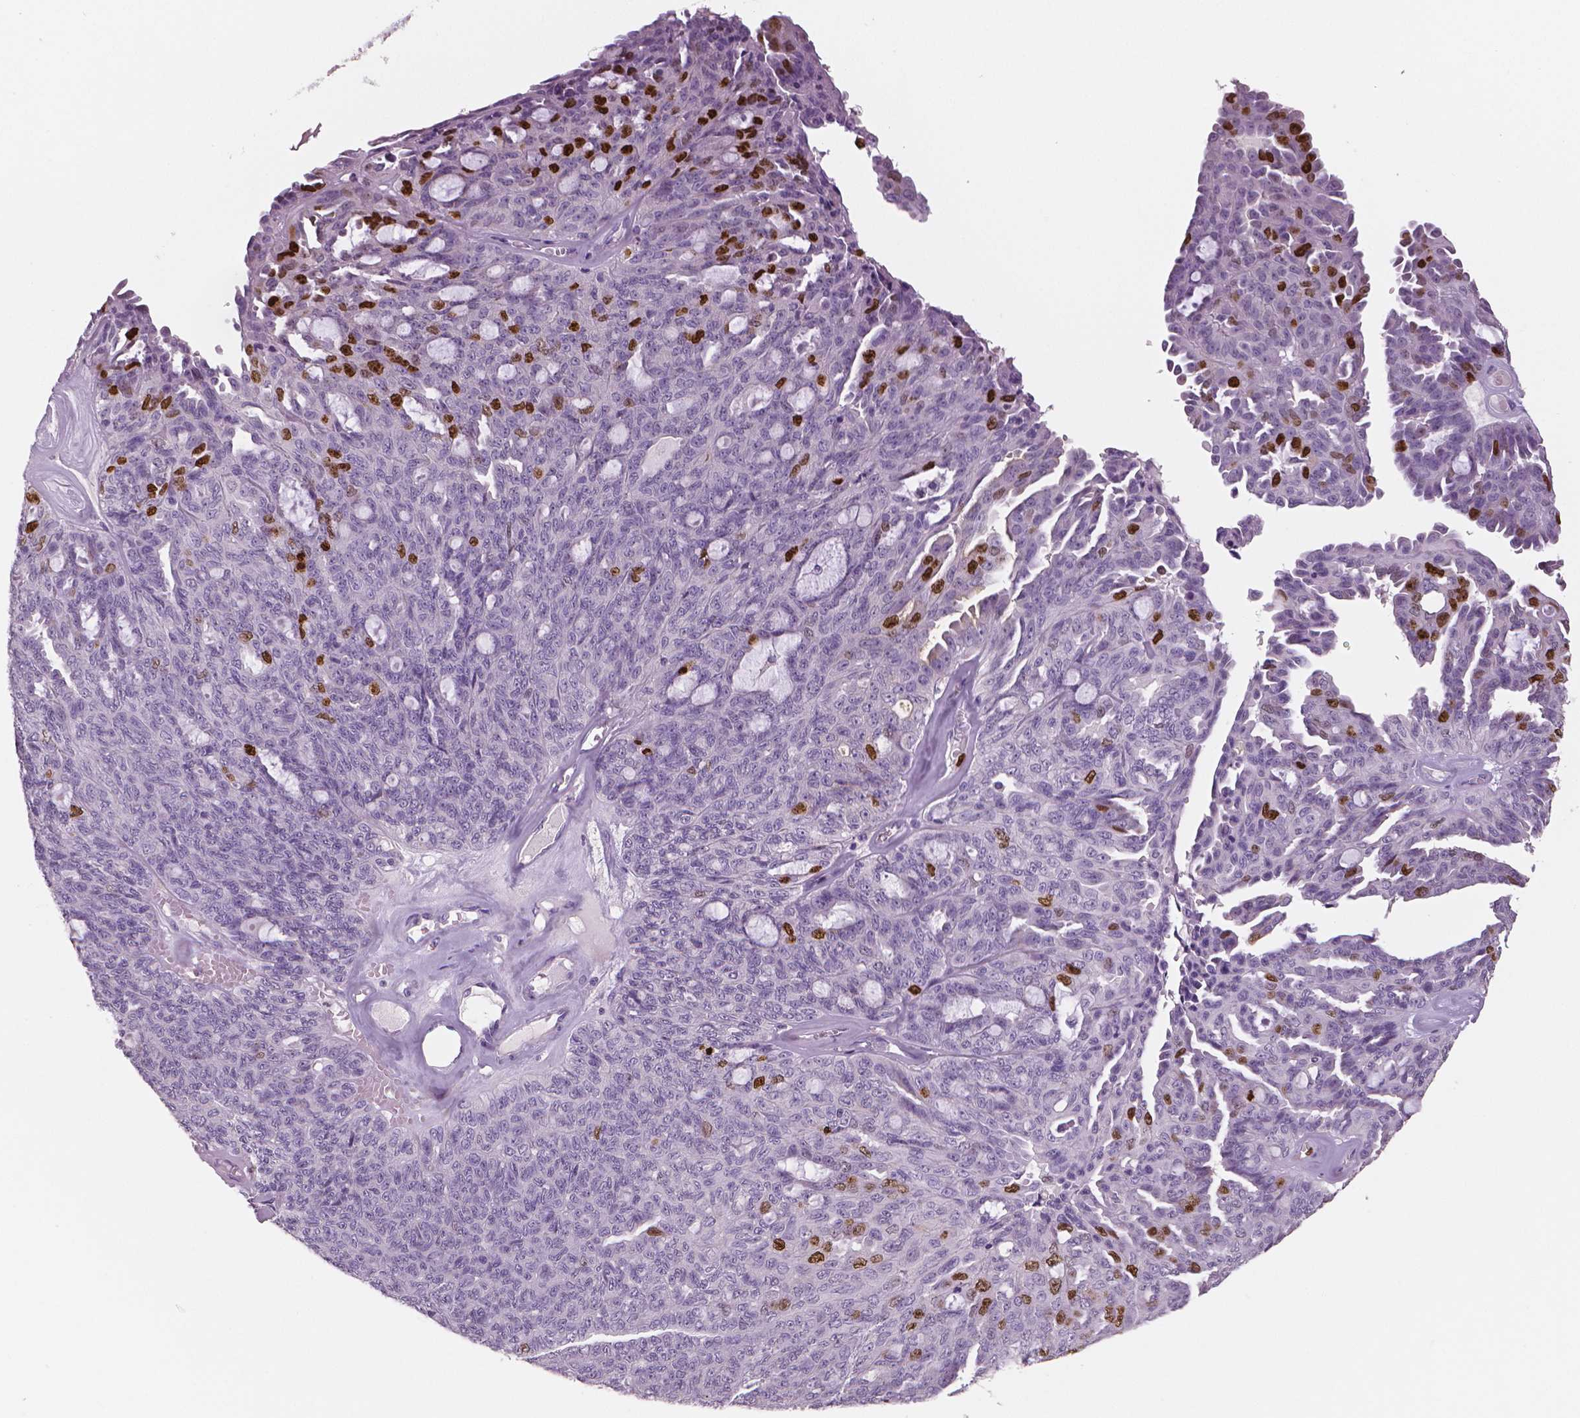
{"staining": {"intensity": "strong", "quantity": "<25%", "location": "nuclear"}, "tissue": "ovarian cancer", "cell_type": "Tumor cells", "image_type": "cancer", "snomed": [{"axis": "morphology", "description": "Cystadenocarcinoma, serous, NOS"}, {"axis": "topography", "description": "Ovary"}], "caption": "Immunohistochemistry (IHC) of serous cystadenocarcinoma (ovarian) displays medium levels of strong nuclear staining in about <25% of tumor cells.", "gene": "MKI67", "patient": {"sex": "female", "age": 71}}